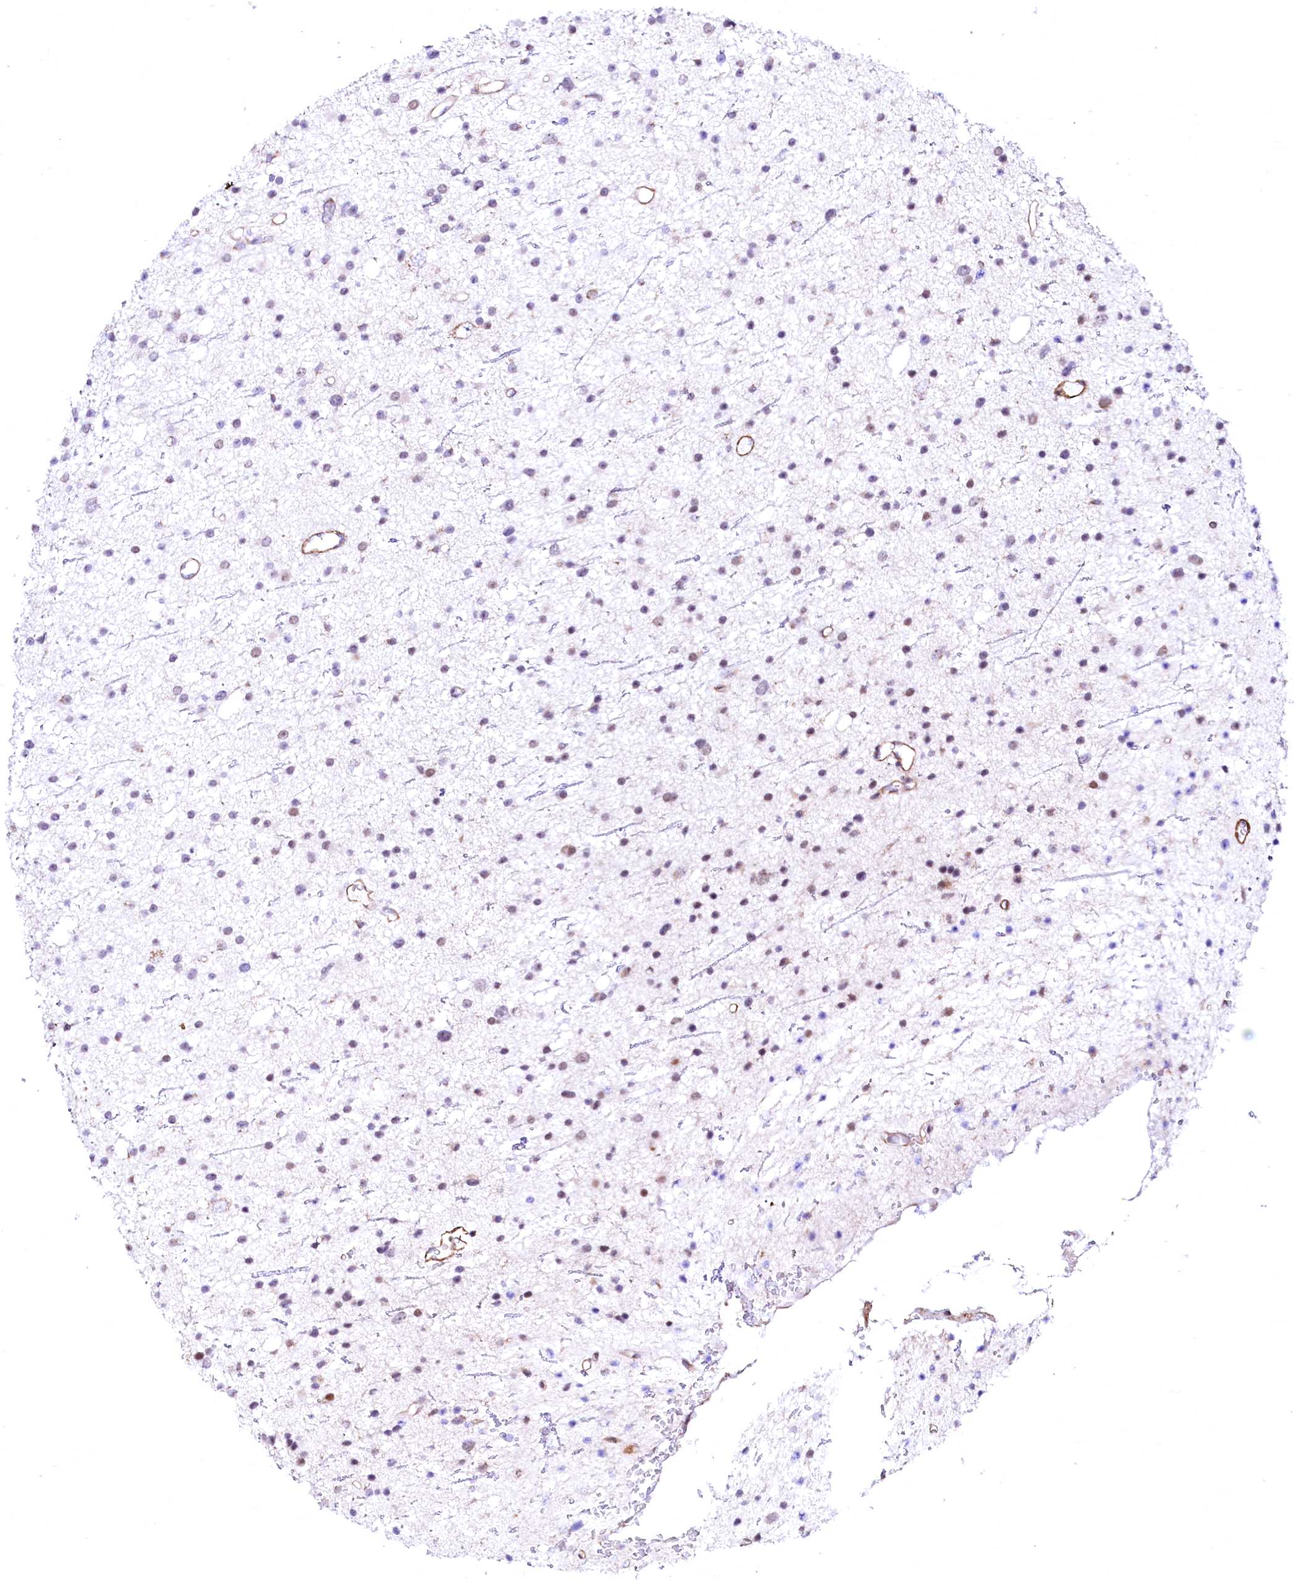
{"staining": {"intensity": "negative", "quantity": "none", "location": "none"}, "tissue": "glioma", "cell_type": "Tumor cells", "image_type": "cancer", "snomed": [{"axis": "morphology", "description": "Glioma, malignant, Low grade"}, {"axis": "topography", "description": "Cerebral cortex"}], "caption": "Glioma was stained to show a protein in brown. There is no significant positivity in tumor cells.", "gene": "GPR176", "patient": {"sex": "female", "age": 39}}